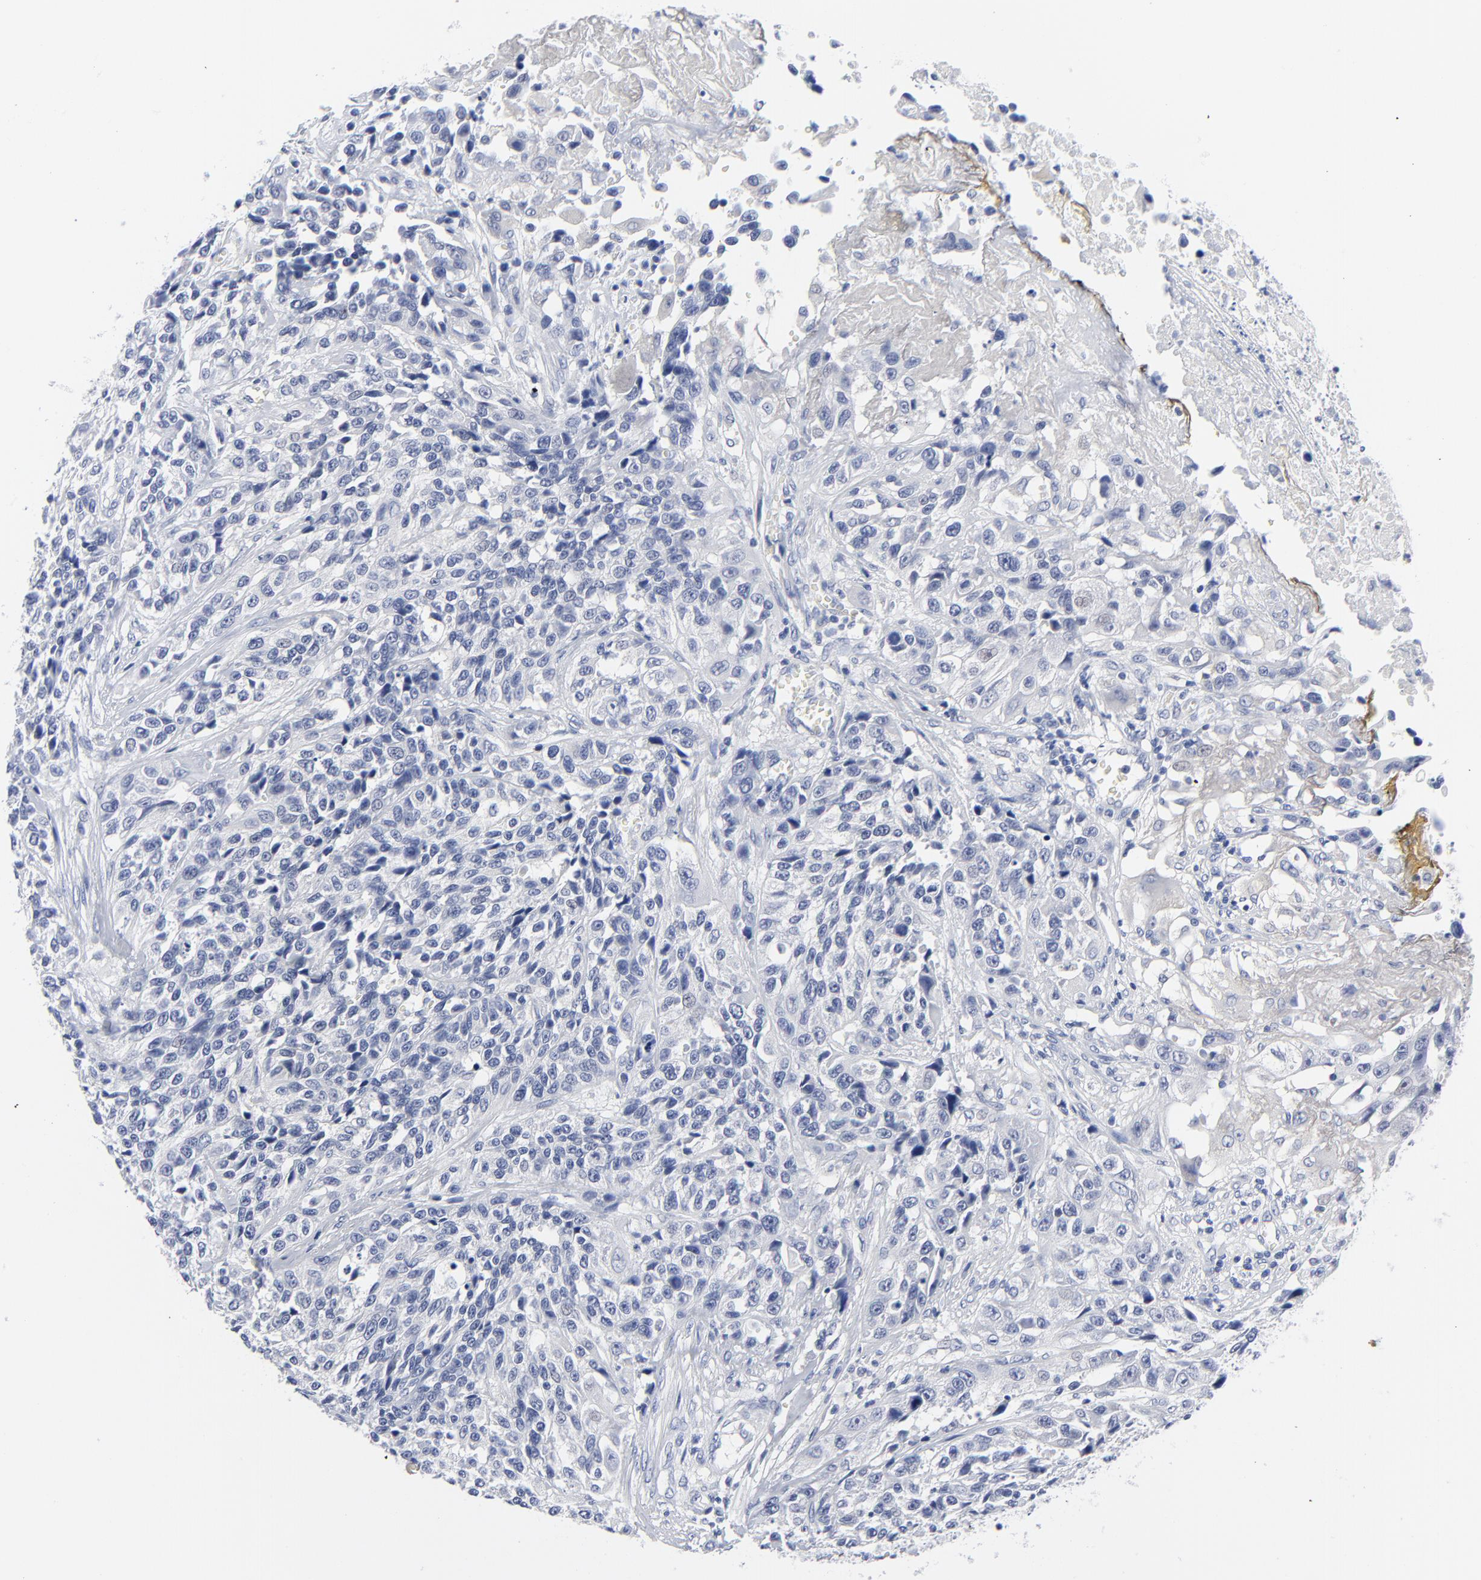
{"staining": {"intensity": "negative", "quantity": "none", "location": "none"}, "tissue": "urothelial cancer", "cell_type": "Tumor cells", "image_type": "cancer", "snomed": [{"axis": "morphology", "description": "Urothelial carcinoma, High grade"}, {"axis": "topography", "description": "Urinary bladder"}], "caption": "Protein analysis of urothelial carcinoma (high-grade) demonstrates no significant positivity in tumor cells.", "gene": "CLEC4G", "patient": {"sex": "female", "age": 81}}